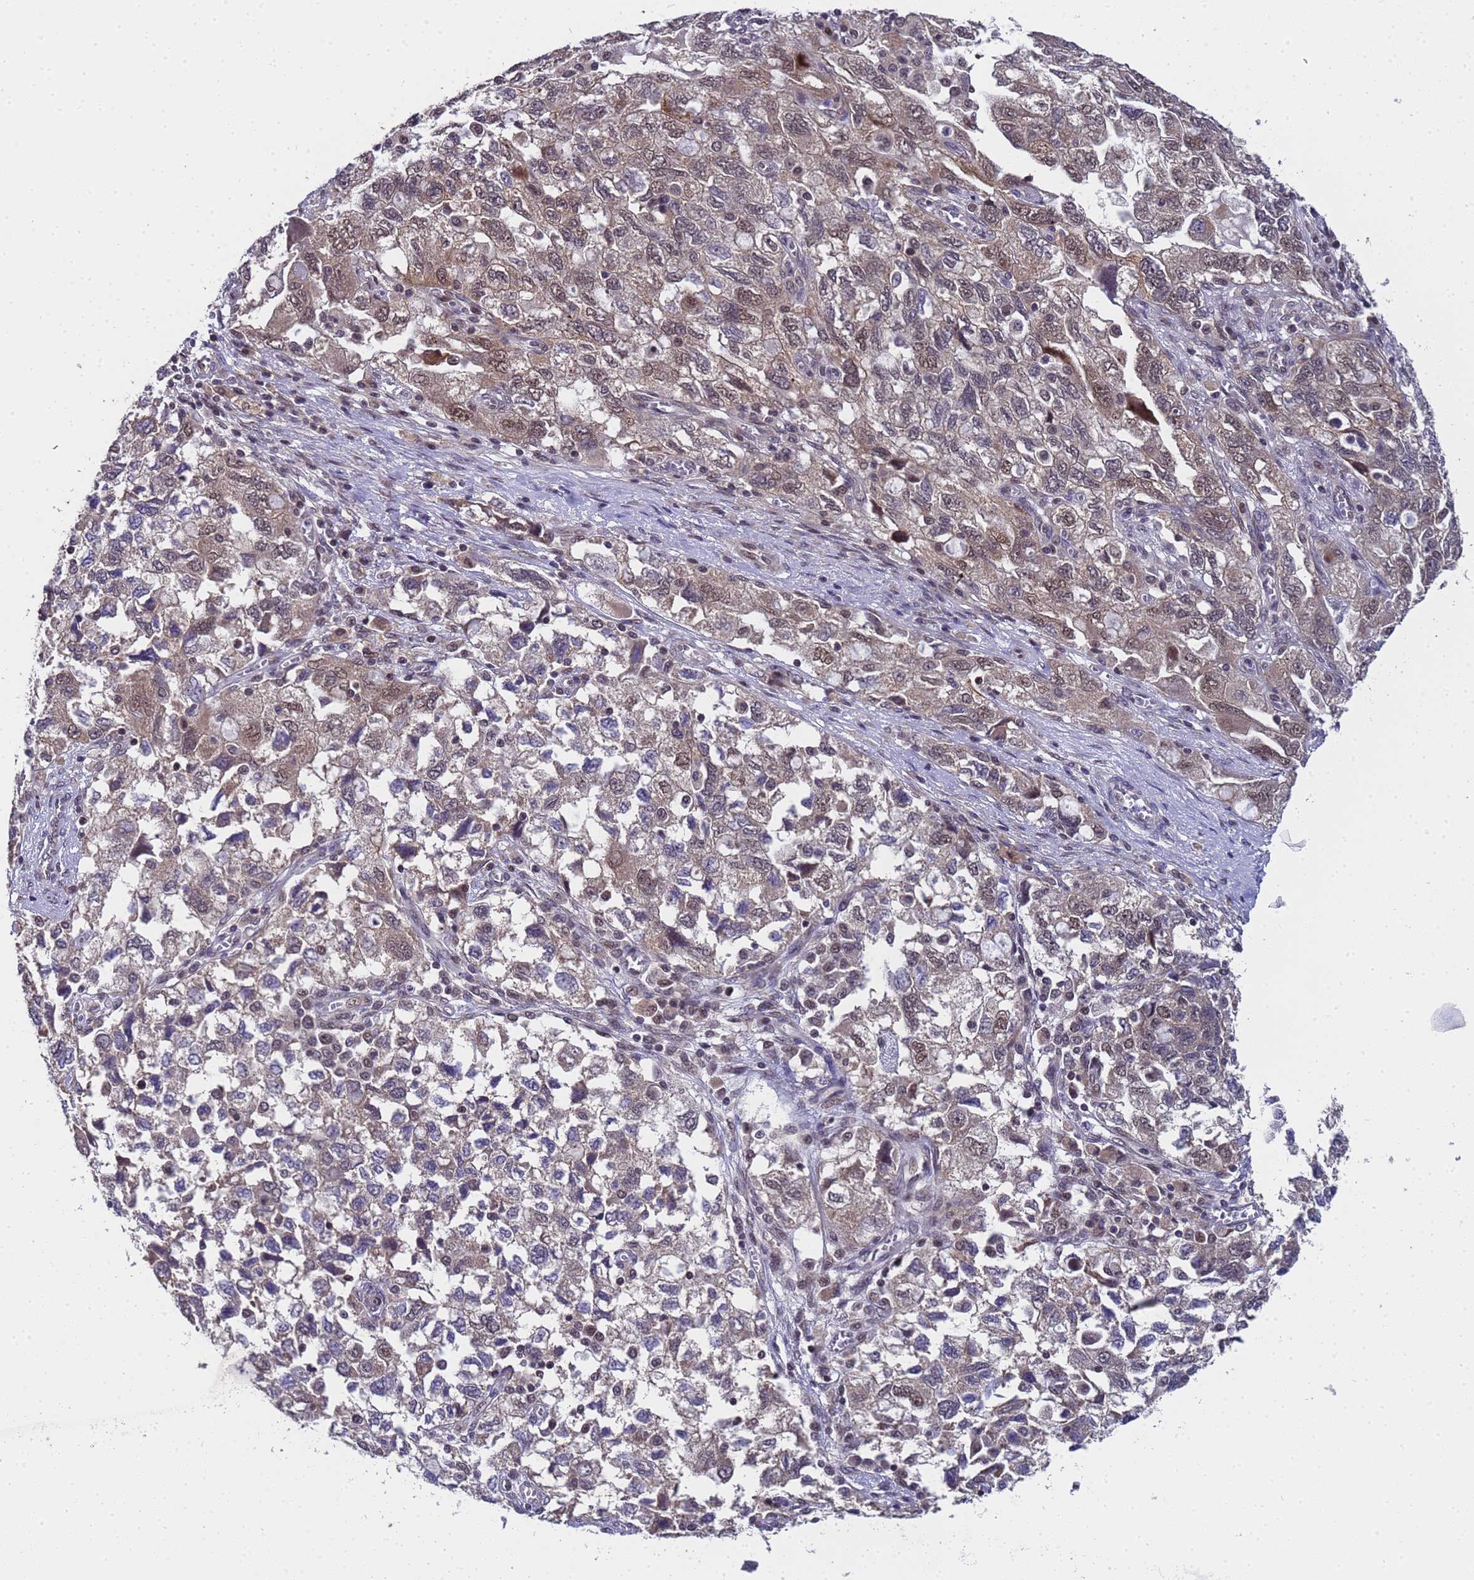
{"staining": {"intensity": "moderate", "quantity": ">75%", "location": "cytoplasmic/membranous,nuclear"}, "tissue": "ovarian cancer", "cell_type": "Tumor cells", "image_type": "cancer", "snomed": [{"axis": "morphology", "description": "Carcinoma, NOS"}, {"axis": "morphology", "description": "Cystadenocarcinoma, serous, NOS"}, {"axis": "topography", "description": "Ovary"}], "caption": "The immunohistochemical stain highlights moderate cytoplasmic/membranous and nuclear positivity in tumor cells of ovarian carcinoma tissue.", "gene": "ANAPC13", "patient": {"sex": "female", "age": 69}}